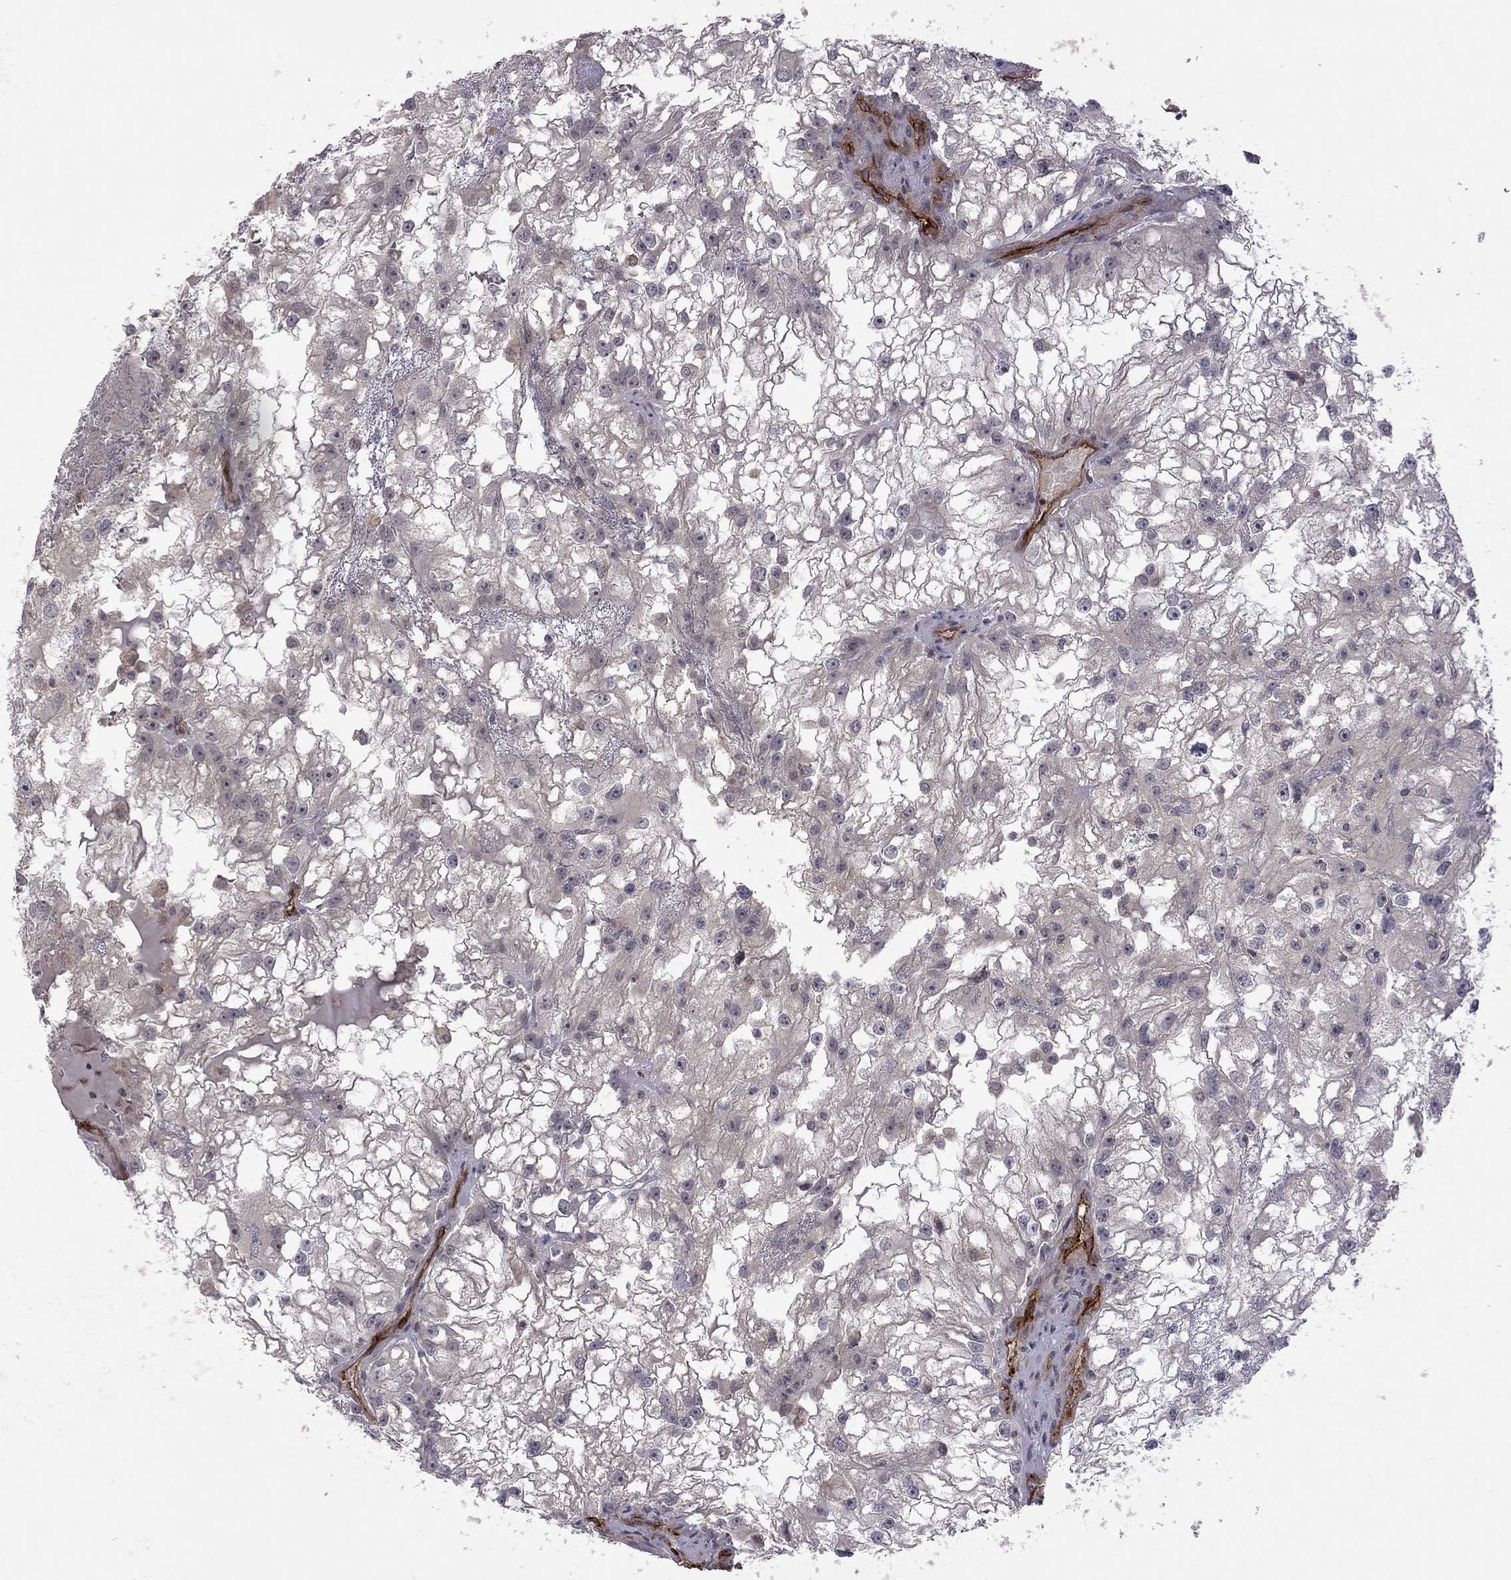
{"staining": {"intensity": "negative", "quantity": "none", "location": "none"}, "tissue": "renal cancer", "cell_type": "Tumor cells", "image_type": "cancer", "snomed": [{"axis": "morphology", "description": "Adenocarcinoma, NOS"}, {"axis": "topography", "description": "Kidney"}], "caption": "An immunohistochemistry (IHC) histopathology image of renal cancer (adenocarcinoma) is shown. There is no staining in tumor cells of renal cancer (adenocarcinoma).", "gene": "EXOC3L2", "patient": {"sex": "male", "age": 59}}